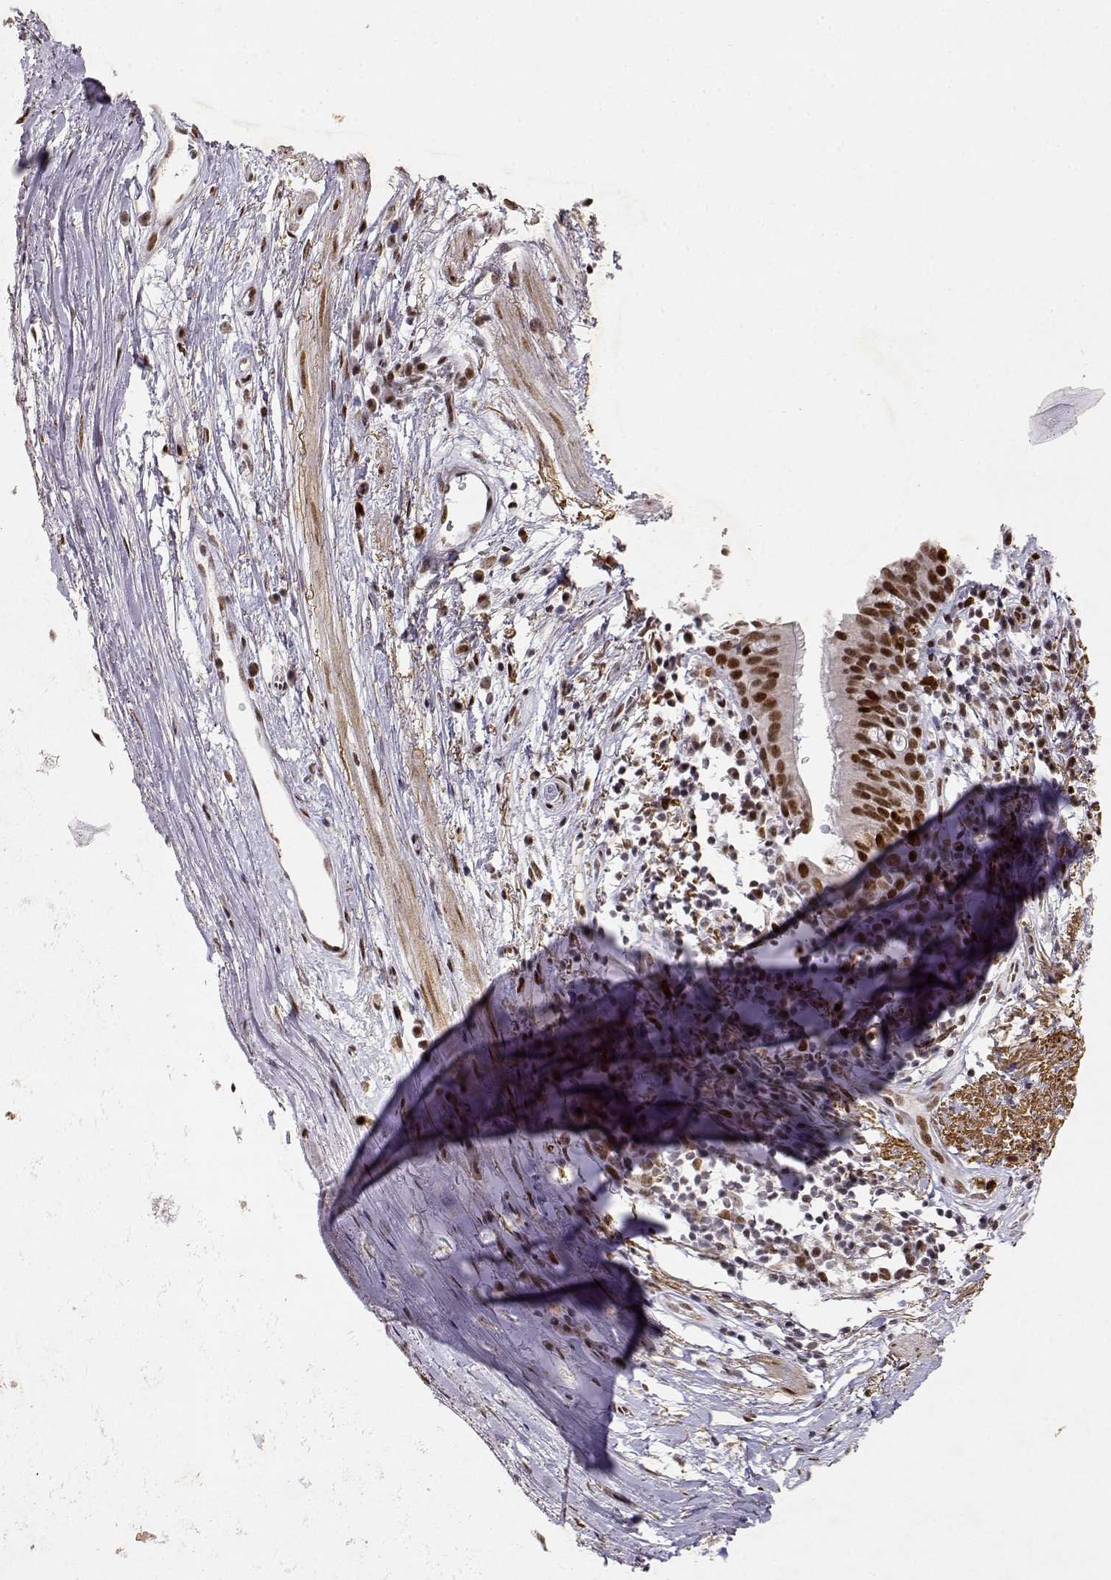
{"staining": {"intensity": "moderate", "quantity": ">75%", "location": "nuclear"}, "tissue": "bronchus", "cell_type": "Respiratory epithelial cells", "image_type": "normal", "snomed": [{"axis": "morphology", "description": "Normal tissue, NOS"}, {"axis": "topography", "description": "Cartilage tissue"}, {"axis": "topography", "description": "Bronchus"}], "caption": "A histopathology image of human bronchus stained for a protein demonstrates moderate nuclear brown staining in respiratory epithelial cells. Using DAB (brown) and hematoxylin (blue) stains, captured at high magnification using brightfield microscopy.", "gene": "RSF1", "patient": {"sex": "male", "age": 58}}